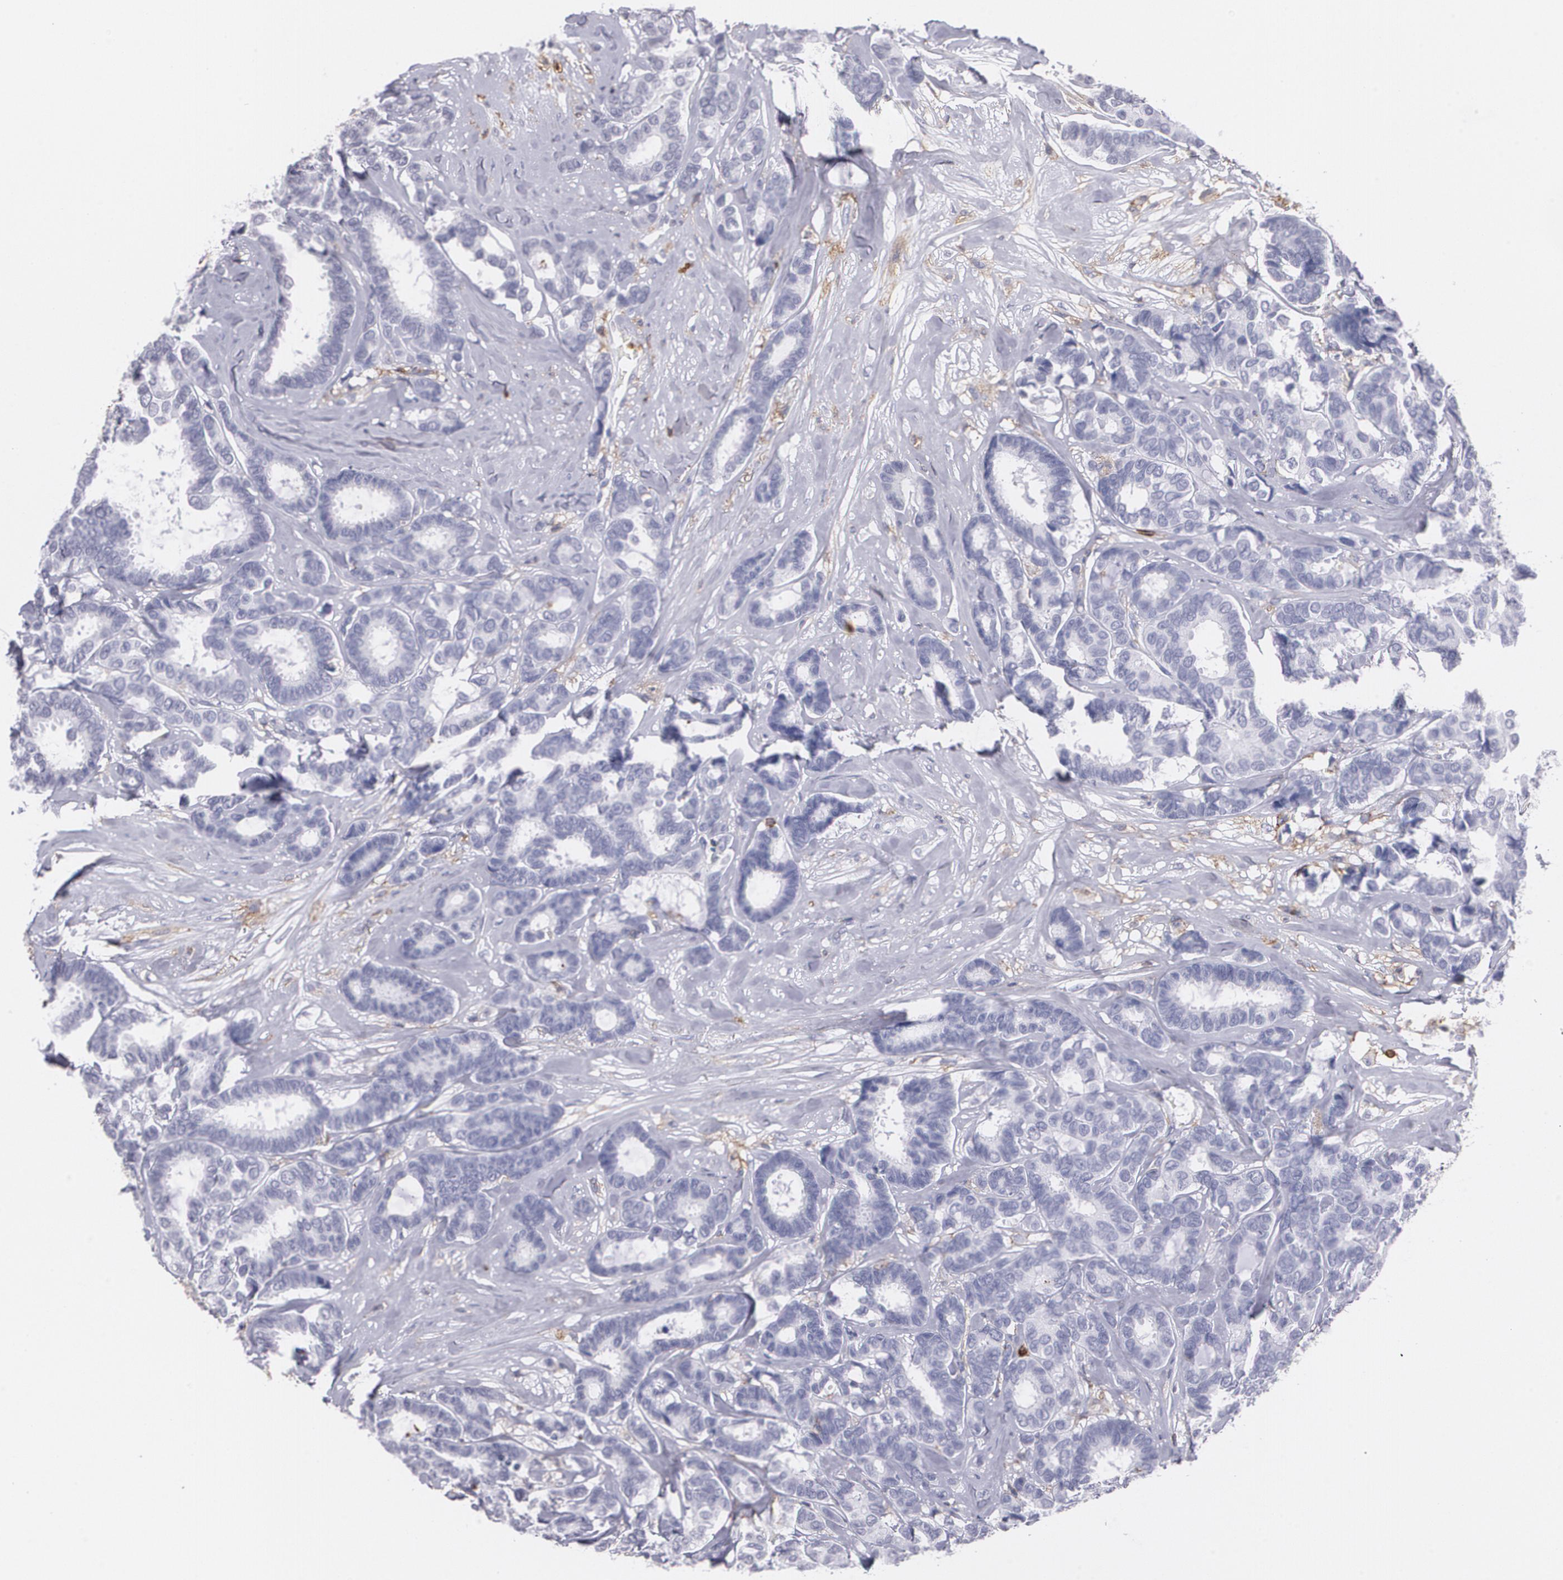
{"staining": {"intensity": "negative", "quantity": "none", "location": "none"}, "tissue": "breast cancer", "cell_type": "Tumor cells", "image_type": "cancer", "snomed": [{"axis": "morphology", "description": "Duct carcinoma"}, {"axis": "topography", "description": "Breast"}], "caption": "Breast invasive ductal carcinoma was stained to show a protein in brown. There is no significant staining in tumor cells.", "gene": "PTPRC", "patient": {"sex": "female", "age": 87}}